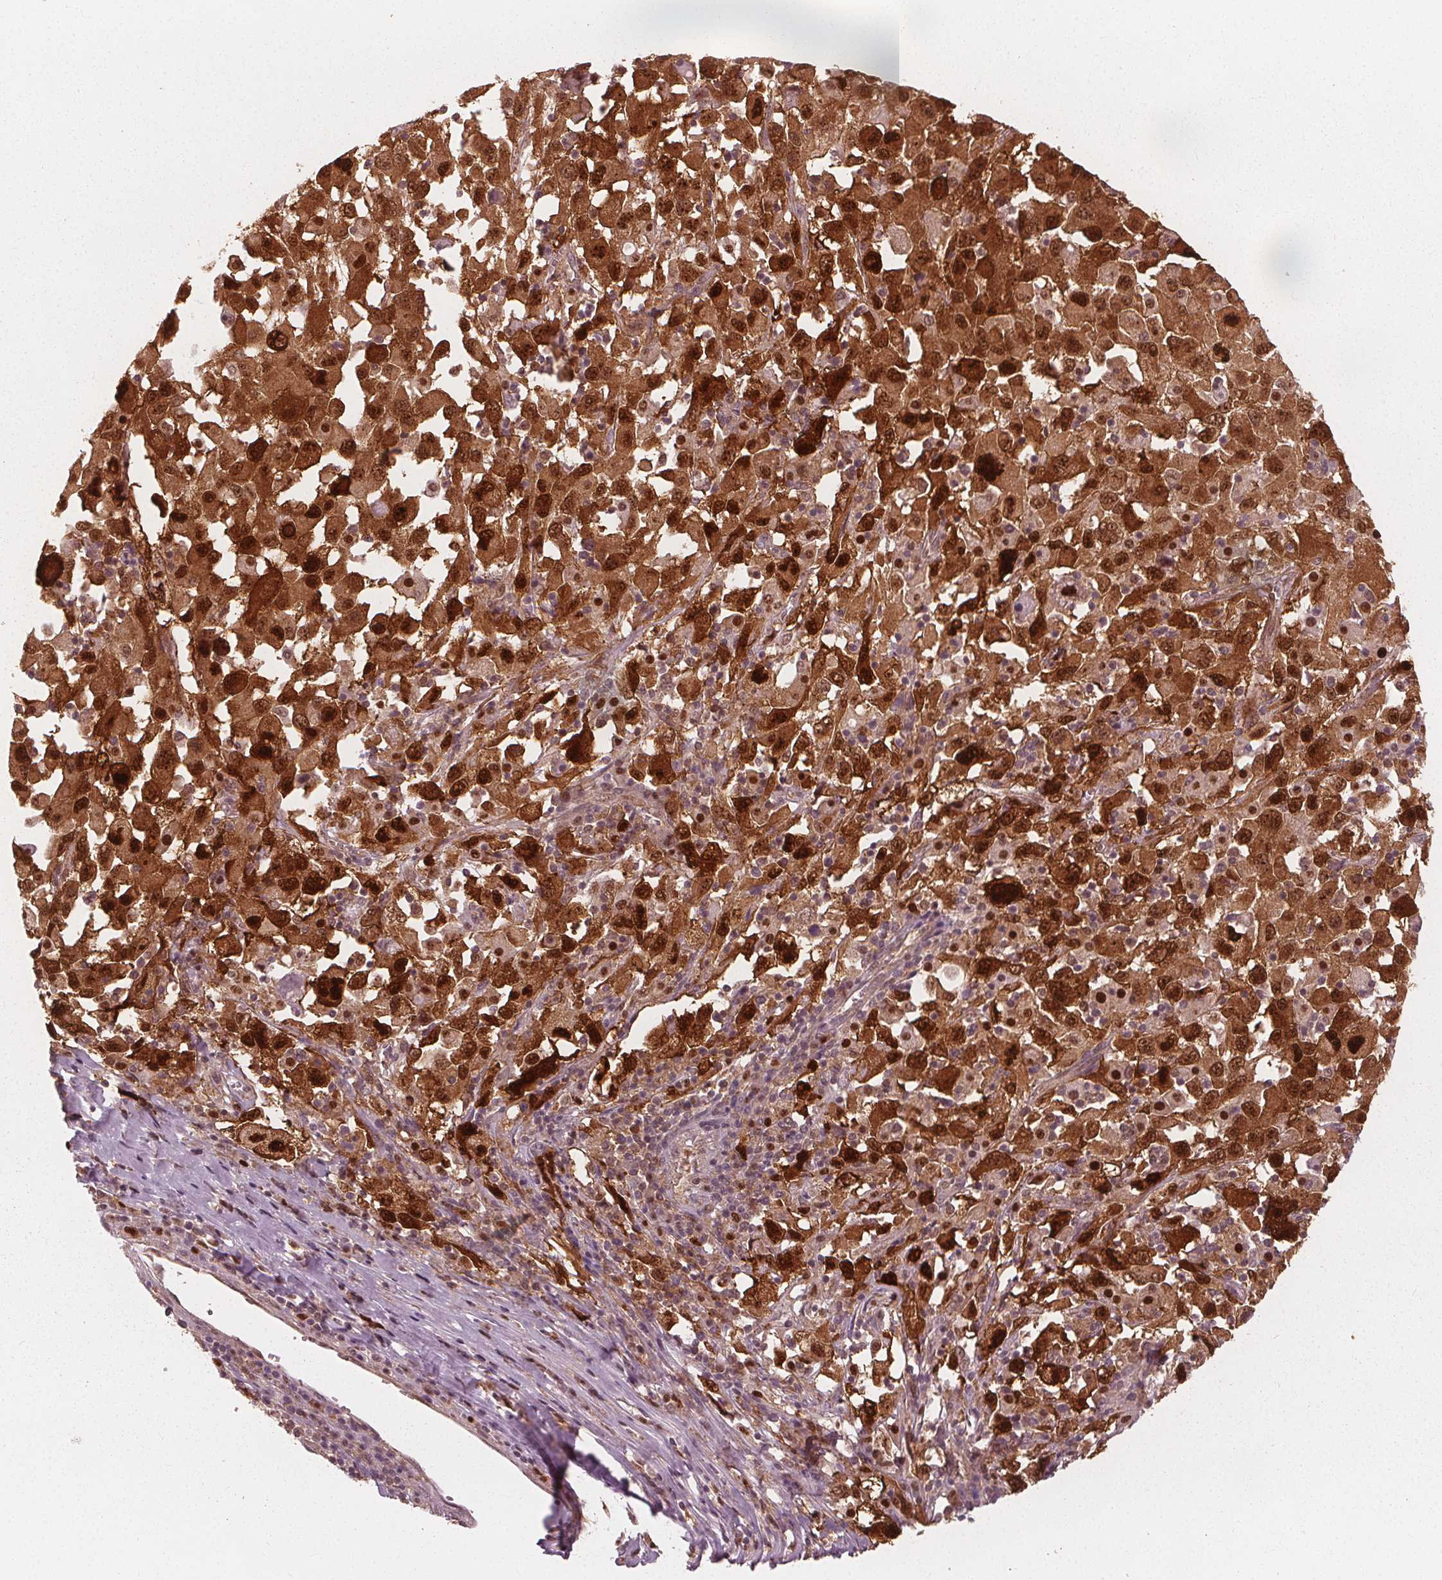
{"staining": {"intensity": "moderate", "quantity": ">75%", "location": "cytoplasmic/membranous,nuclear"}, "tissue": "melanoma", "cell_type": "Tumor cells", "image_type": "cancer", "snomed": [{"axis": "morphology", "description": "Malignant melanoma, Metastatic site"}, {"axis": "topography", "description": "Soft tissue"}], "caption": "A brown stain shows moderate cytoplasmic/membranous and nuclear positivity of a protein in human malignant melanoma (metastatic site) tumor cells.", "gene": "SQSTM1", "patient": {"sex": "male", "age": 50}}